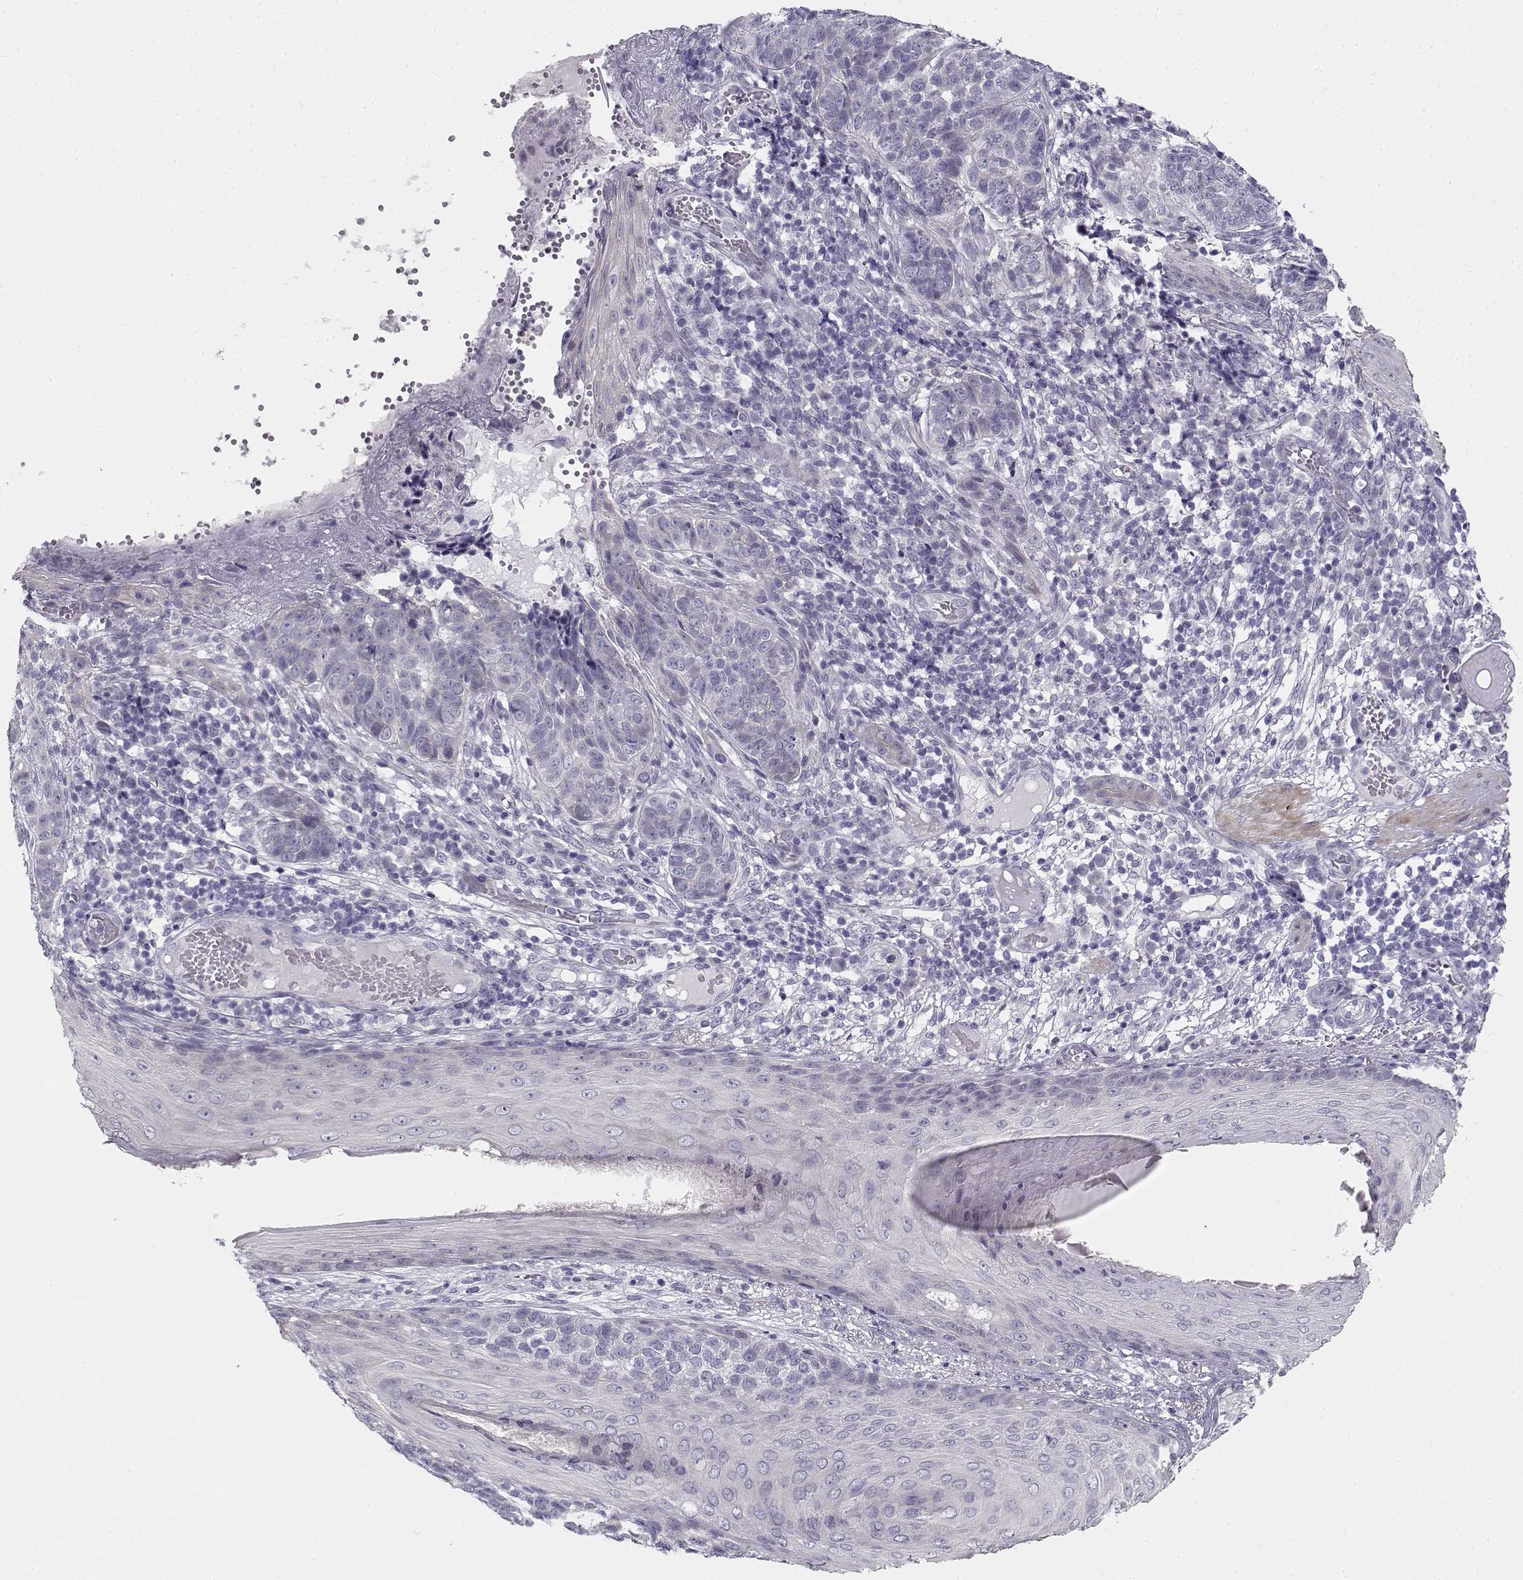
{"staining": {"intensity": "negative", "quantity": "none", "location": "none"}, "tissue": "skin cancer", "cell_type": "Tumor cells", "image_type": "cancer", "snomed": [{"axis": "morphology", "description": "Basal cell carcinoma"}, {"axis": "topography", "description": "Skin"}], "caption": "High power microscopy photomicrograph of an immunohistochemistry histopathology image of skin cancer (basal cell carcinoma), revealing no significant positivity in tumor cells.", "gene": "CREB3L3", "patient": {"sex": "female", "age": 69}}